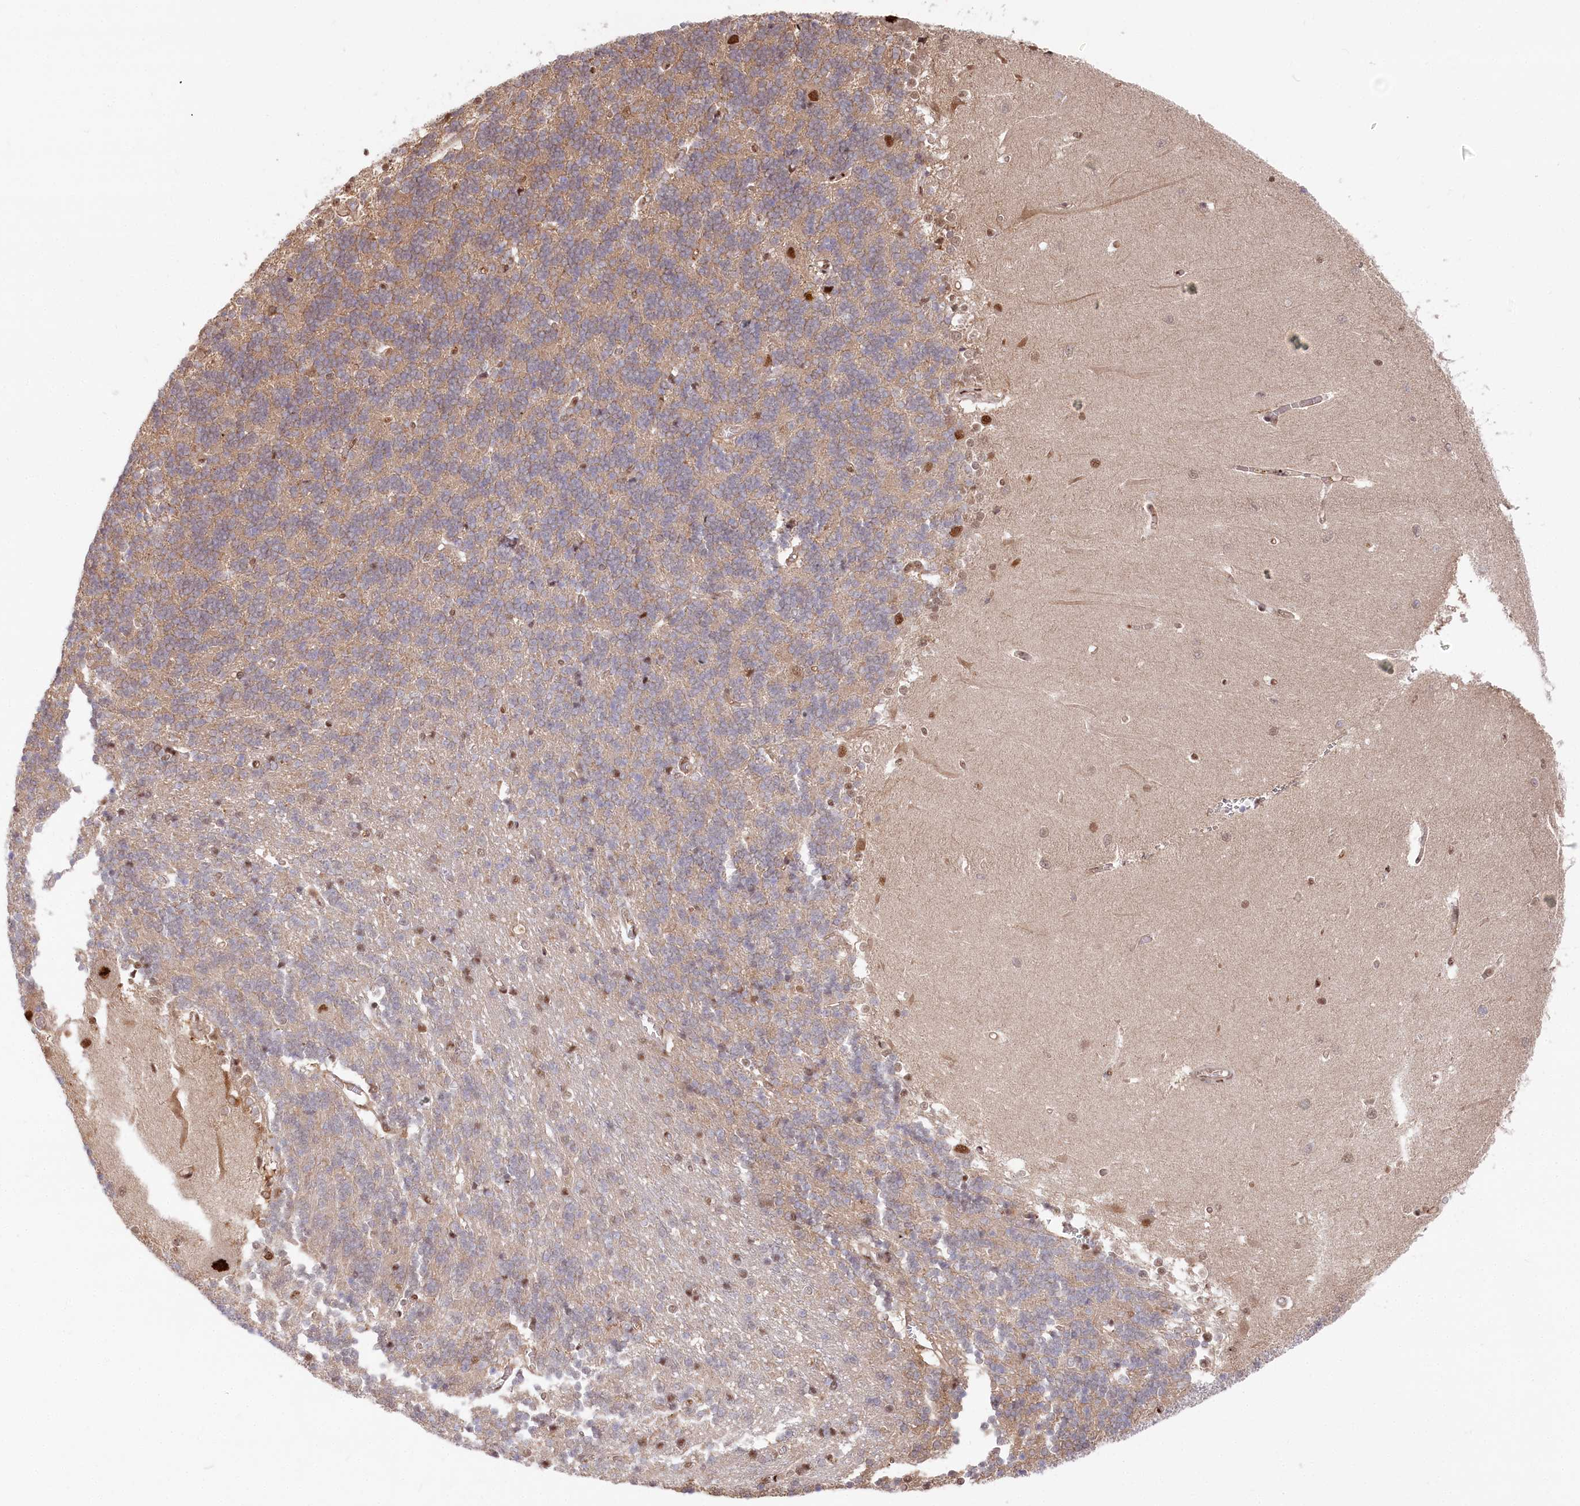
{"staining": {"intensity": "moderate", "quantity": "<25%", "location": "cytoplasmic/membranous,nuclear"}, "tissue": "cerebellum", "cell_type": "Cells in granular layer", "image_type": "normal", "snomed": [{"axis": "morphology", "description": "Normal tissue, NOS"}, {"axis": "topography", "description": "Cerebellum"}], "caption": "Brown immunohistochemical staining in unremarkable cerebellum reveals moderate cytoplasmic/membranous,nuclear positivity in approximately <25% of cells in granular layer.", "gene": "PSMA1", "patient": {"sex": "male", "age": 37}}